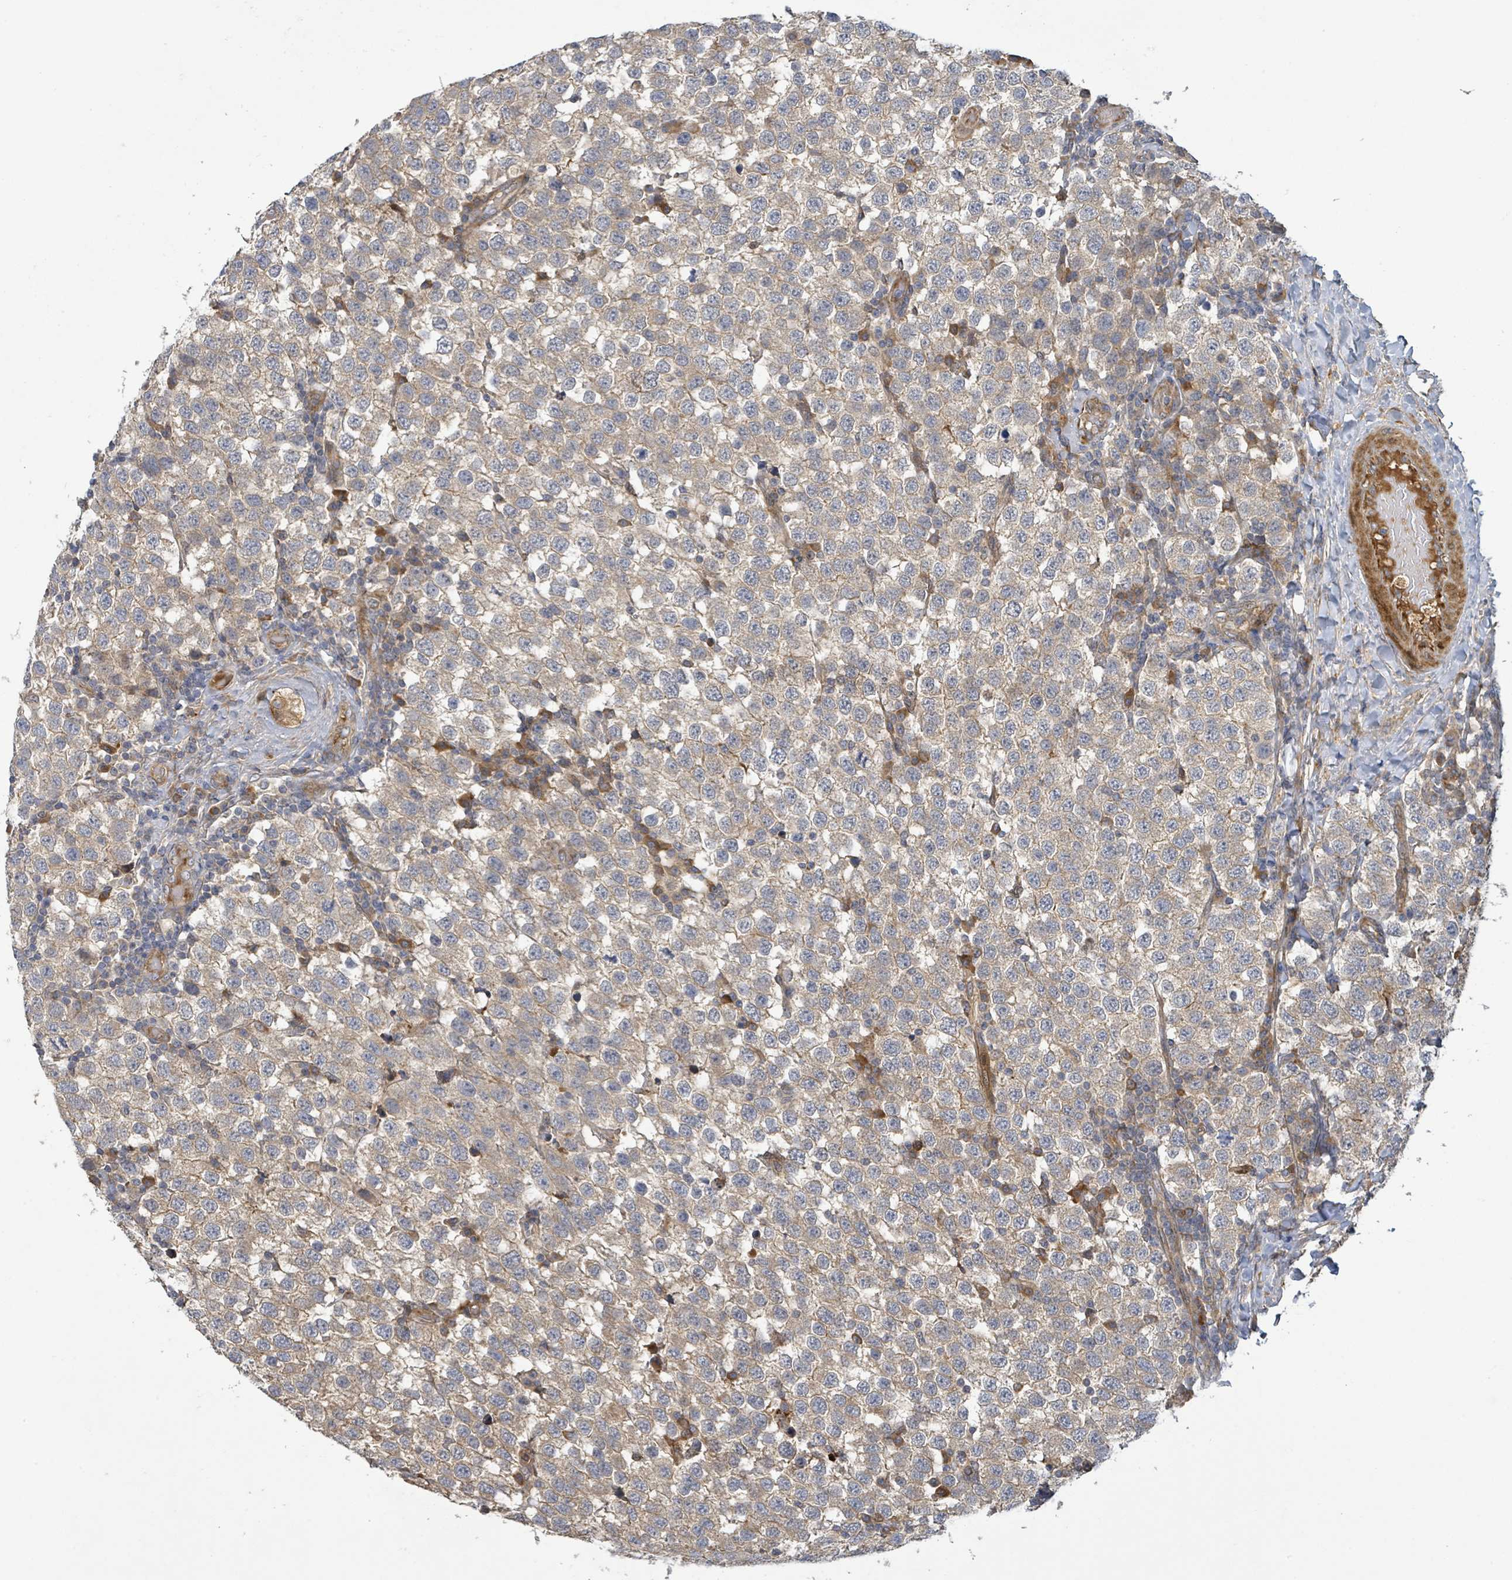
{"staining": {"intensity": "weak", "quantity": ">75%", "location": "cytoplasmic/membranous"}, "tissue": "testis cancer", "cell_type": "Tumor cells", "image_type": "cancer", "snomed": [{"axis": "morphology", "description": "Seminoma, NOS"}, {"axis": "topography", "description": "Testis"}], "caption": "Protein analysis of testis seminoma tissue demonstrates weak cytoplasmic/membranous expression in about >75% of tumor cells.", "gene": "STARD4", "patient": {"sex": "male", "age": 34}}